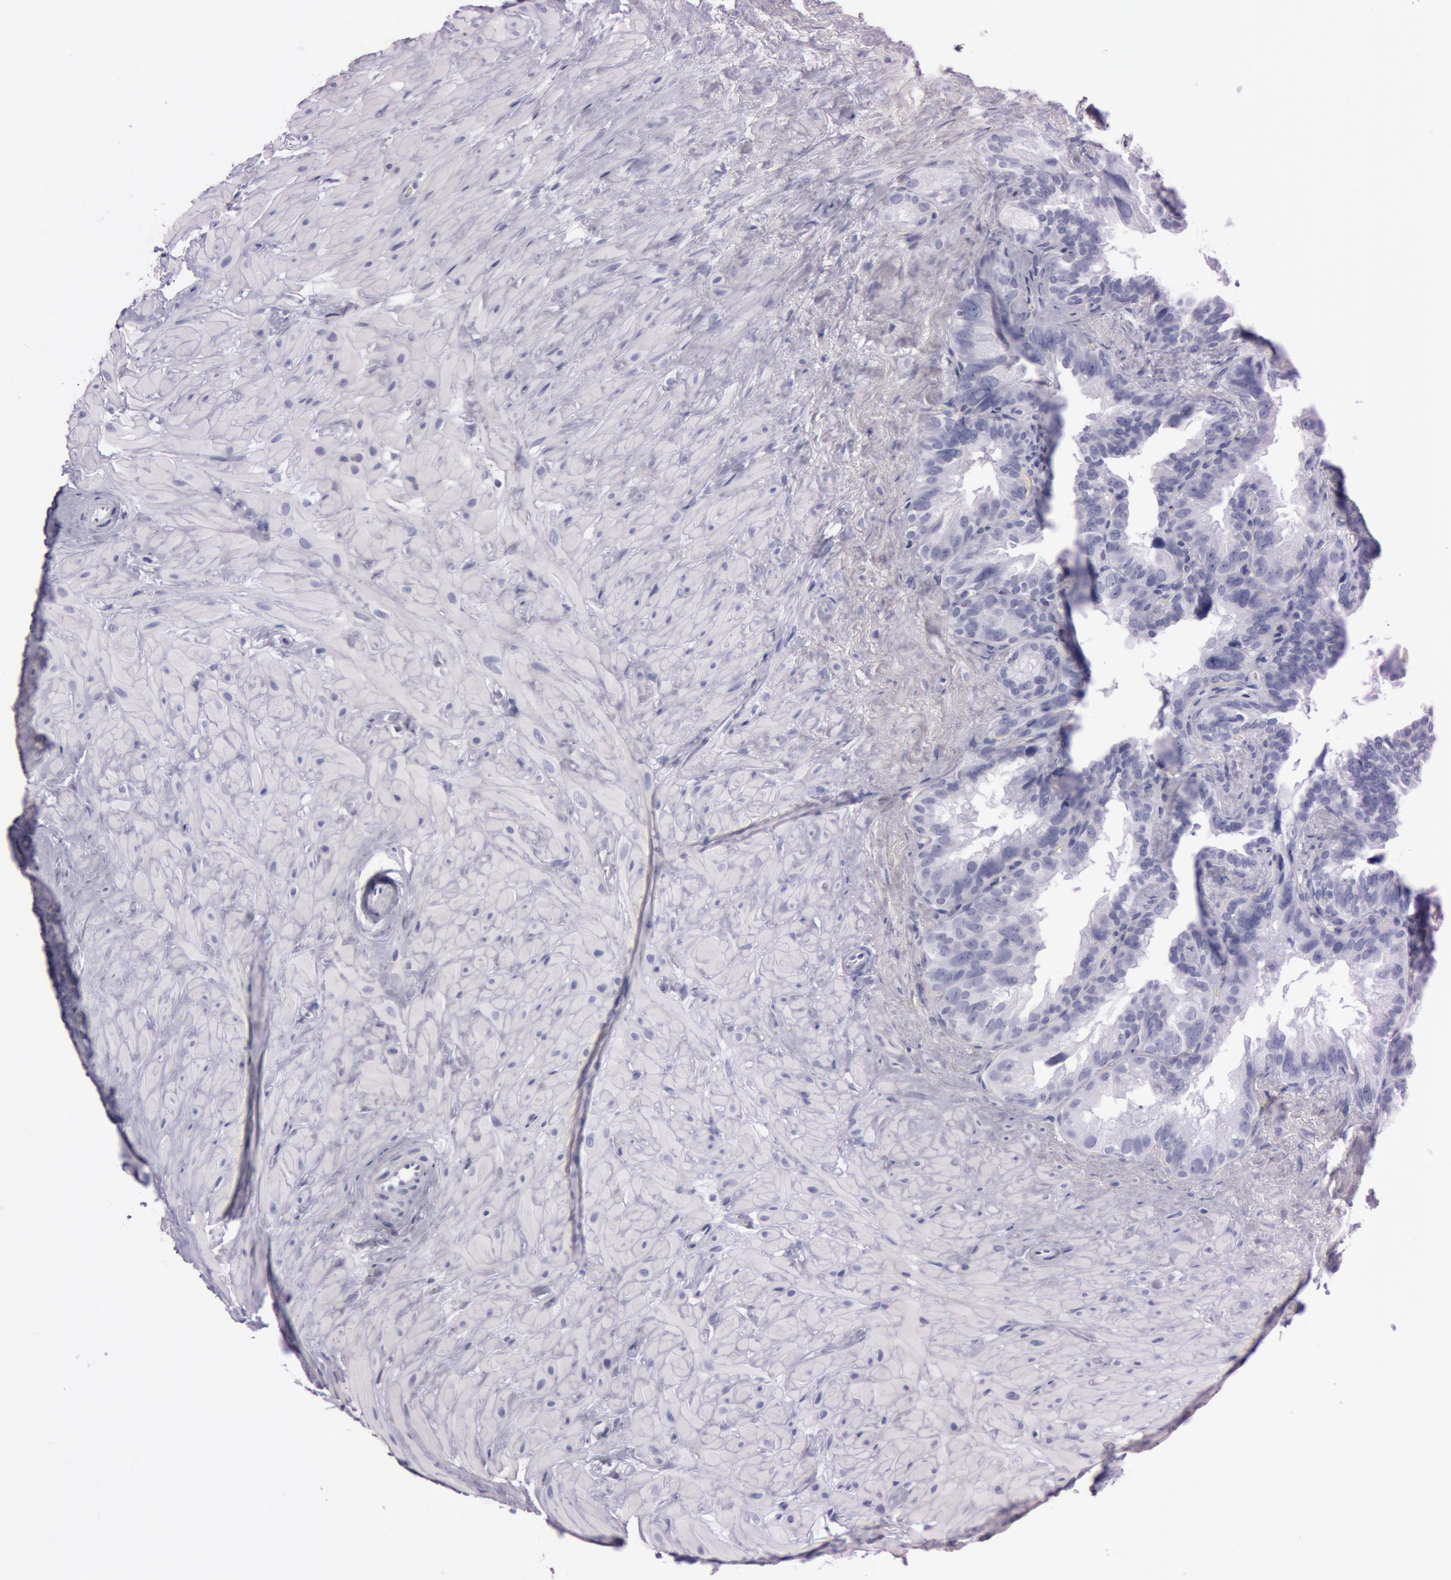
{"staining": {"intensity": "negative", "quantity": "none", "location": "none"}, "tissue": "seminal vesicle", "cell_type": "Glandular cells", "image_type": "normal", "snomed": [{"axis": "morphology", "description": "Normal tissue, NOS"}, {"axis": "topography", "description": "Prostate"}, {"axis": "topography", "description": "Seminal veicle"}], "caption": "This is an immunohistochemistry photomicrograph of normal seminal vesicle. There is no positivity in glandular cells.", "gene": "S100A7", "patient": {"sex": "male", "age": 63}}